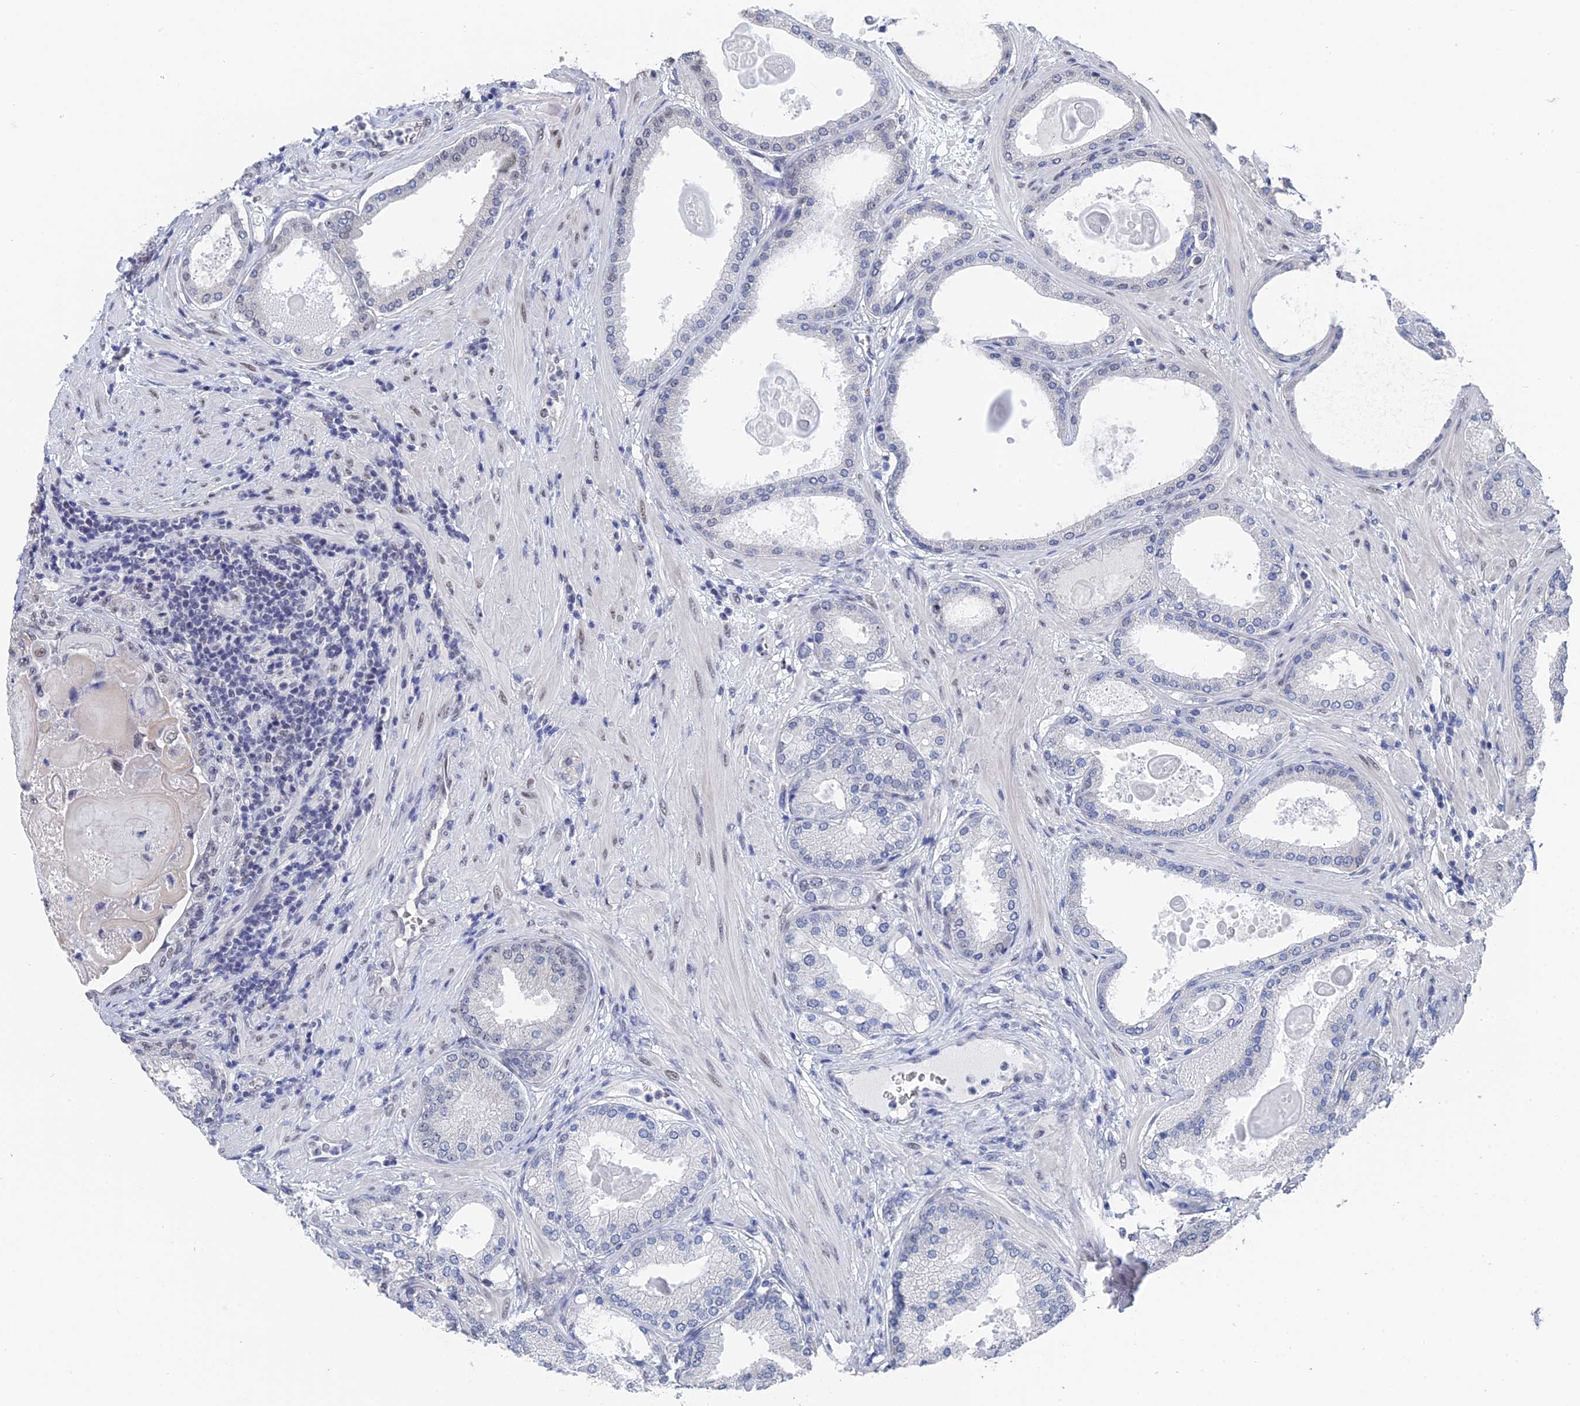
{"staining": {"intensity": "negative", "quantity": "none", "location": "none"}, "tissue": "prostate cancer", "cell_type": "Tumor cells", "image_type": "cancer", "snomed": [{"axis": "morphology", "description": "Adenocarcinoma, Low grade"}, {"axis": "topography", "description": "Prostate"}], "caption": "IHC of prostate cancer (adenocarcinoma (low-grade)) reveals no expression in tumor cells. (DAB (3,3'-diaminobenzidine) immunohistochemistry (IHC) with hematoxylin counter stain).", "gene": "TSSC4", "patient": {"sex": "male", "age": 59}}